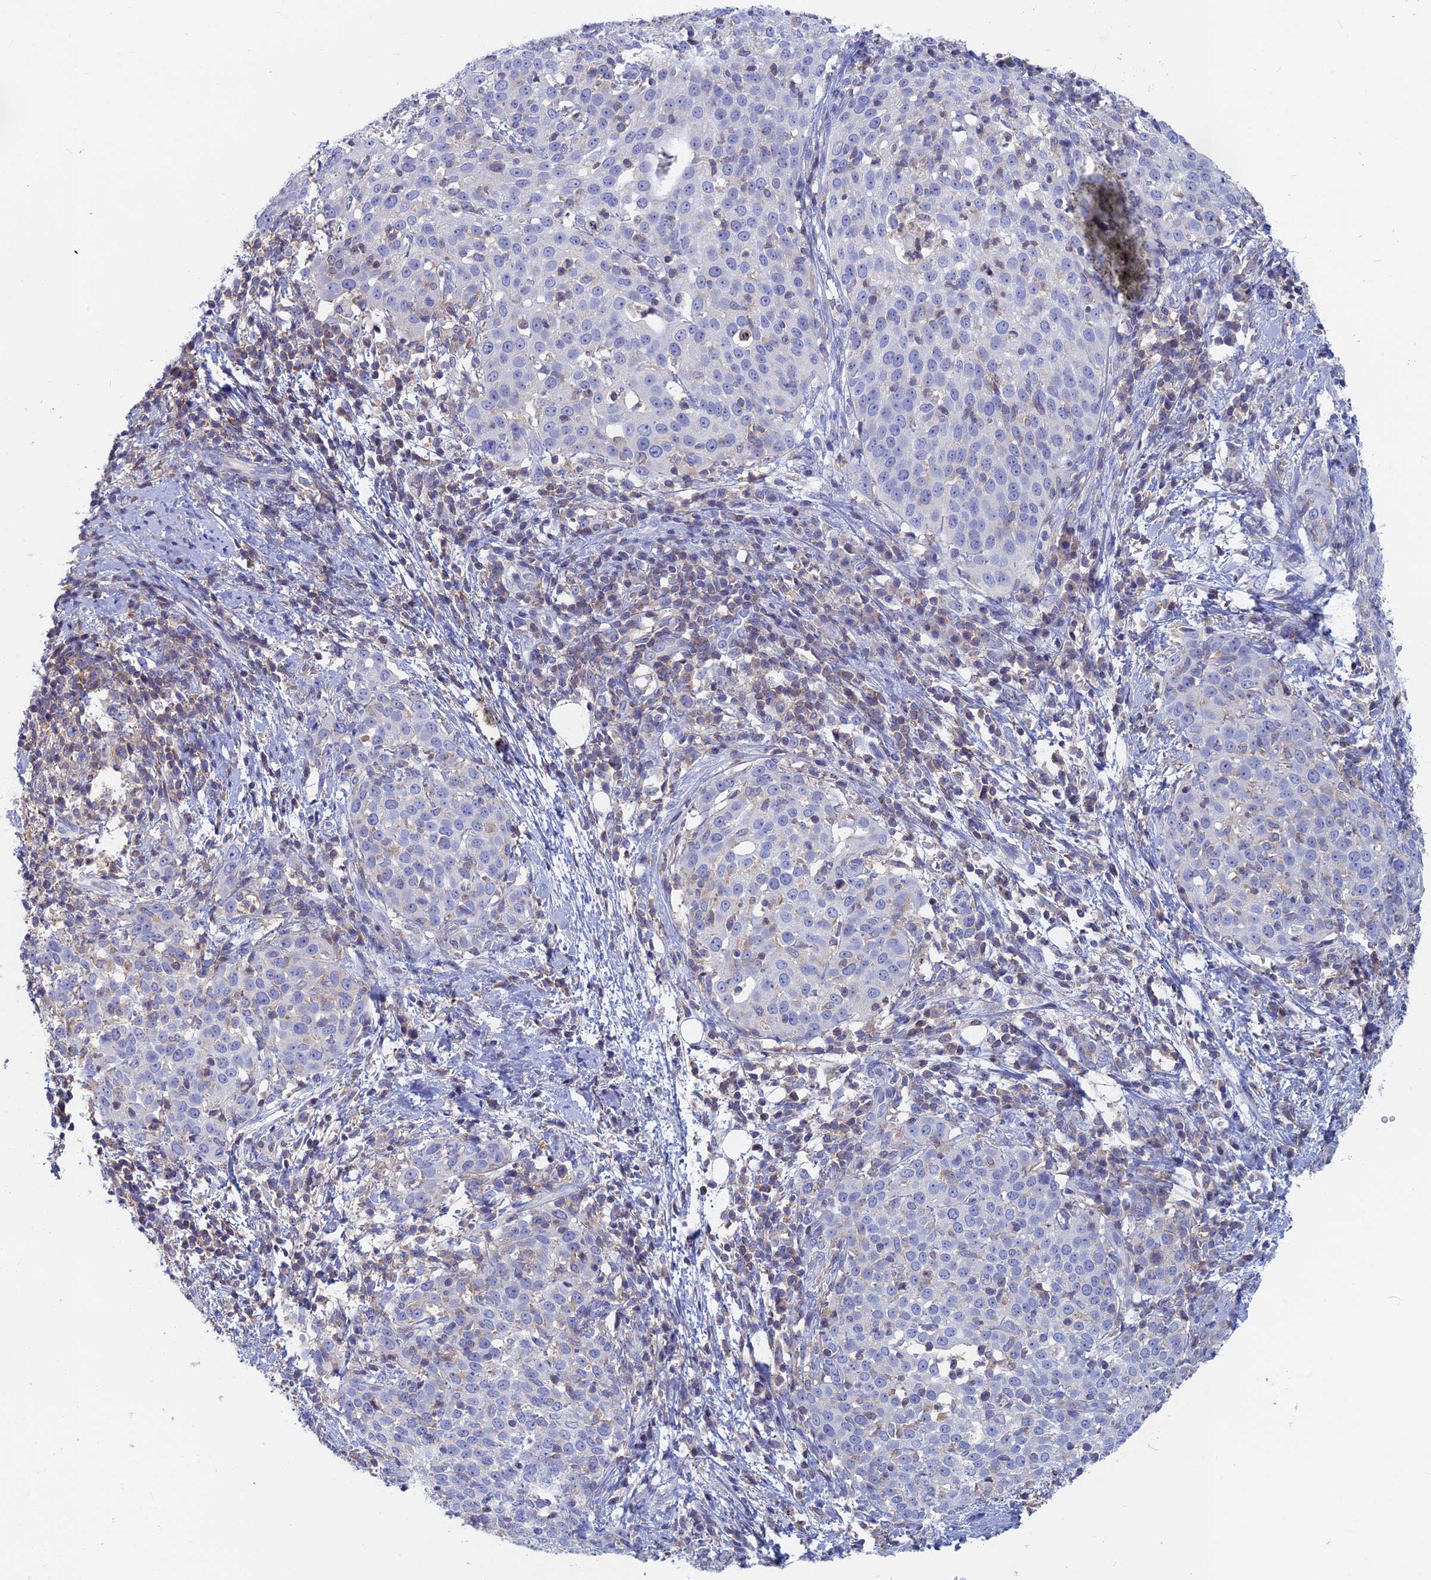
{"staining": {"intensity": "negative", "quantity": "none", "location": "none"}, "tissue": "cervical cancer", "cell_type": "Tumor cells", "image_type": "cancer", "snomed": [{"axis": "morphology", "description": "Squamous cell carcinoma, NOS"}, {"axis": "topography", "description": "Cervix"}], "caption": "Immunohistochemistry photomicrograph of human squamous cell carcinoma (cervical) stained for a protein (brown), which displays no staining in tumor cells.", "gene": "ACP7", "patient": {"sex": "female", "age": 57}}